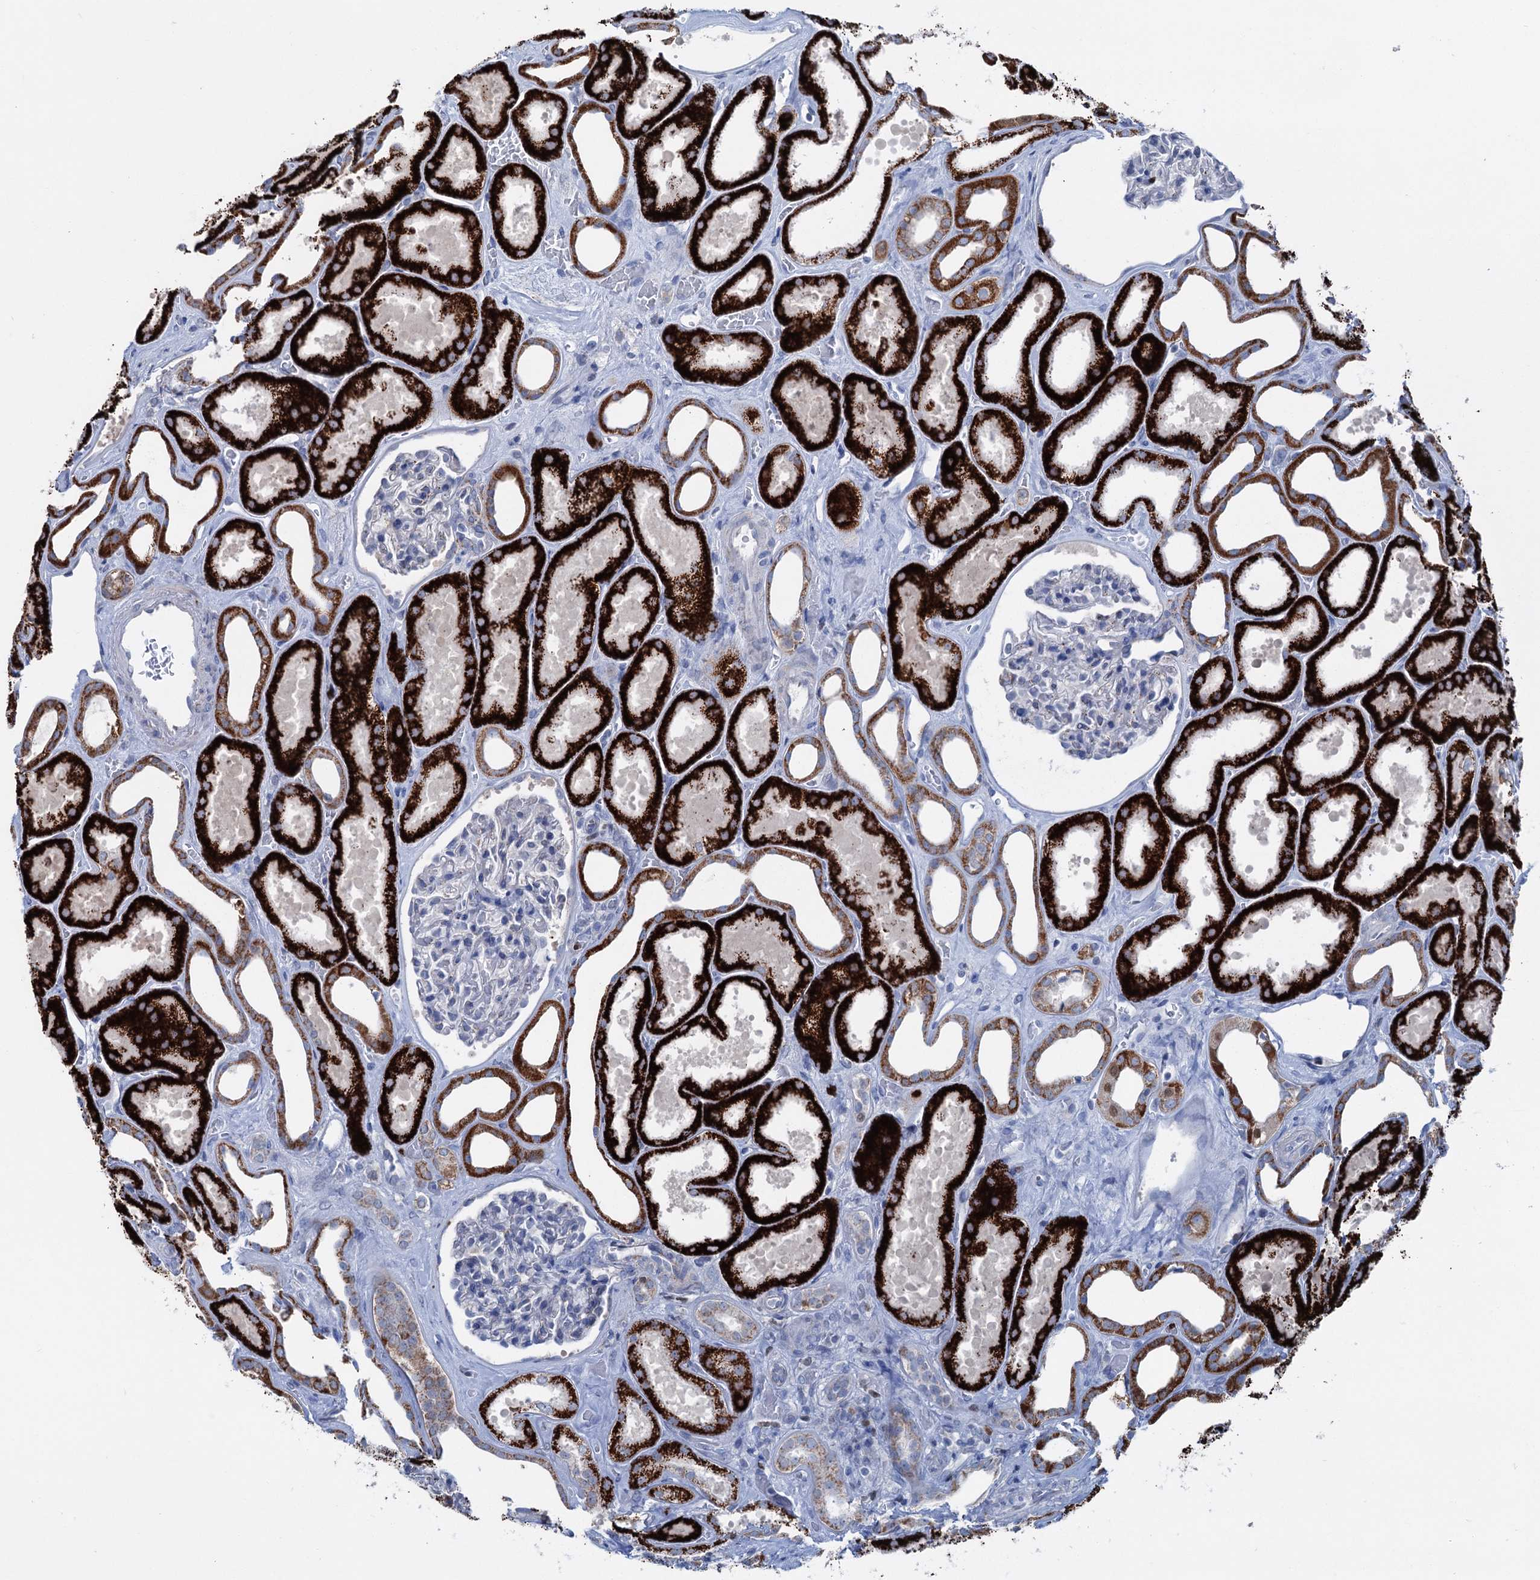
{"staining": {"intensity": "negative", "quantity": "none", "location": "none"}, "tissue": "kidney", "cell_type": "Cells in glomeruli", "image_type": "normal", "snomed": [{"axis": "morphology", "description": "Normal tissue, NOS"}, {"axis": "morphology", "description": "Adenocarcinoma, NOS"}, {"axis": "topography", "description": "Kidney"}], "caption": "Immunohistochemistry of normal human kidney shows no staining in cells in glomeruli. Brightfield microscopy of IHC stained with DAB (3,3'-diaminobenzidine) (brown) and hematoxylin (blue), captured at high magnification.", "gene": "ELP4", "patient": {"sex": "female", "age": 68}}